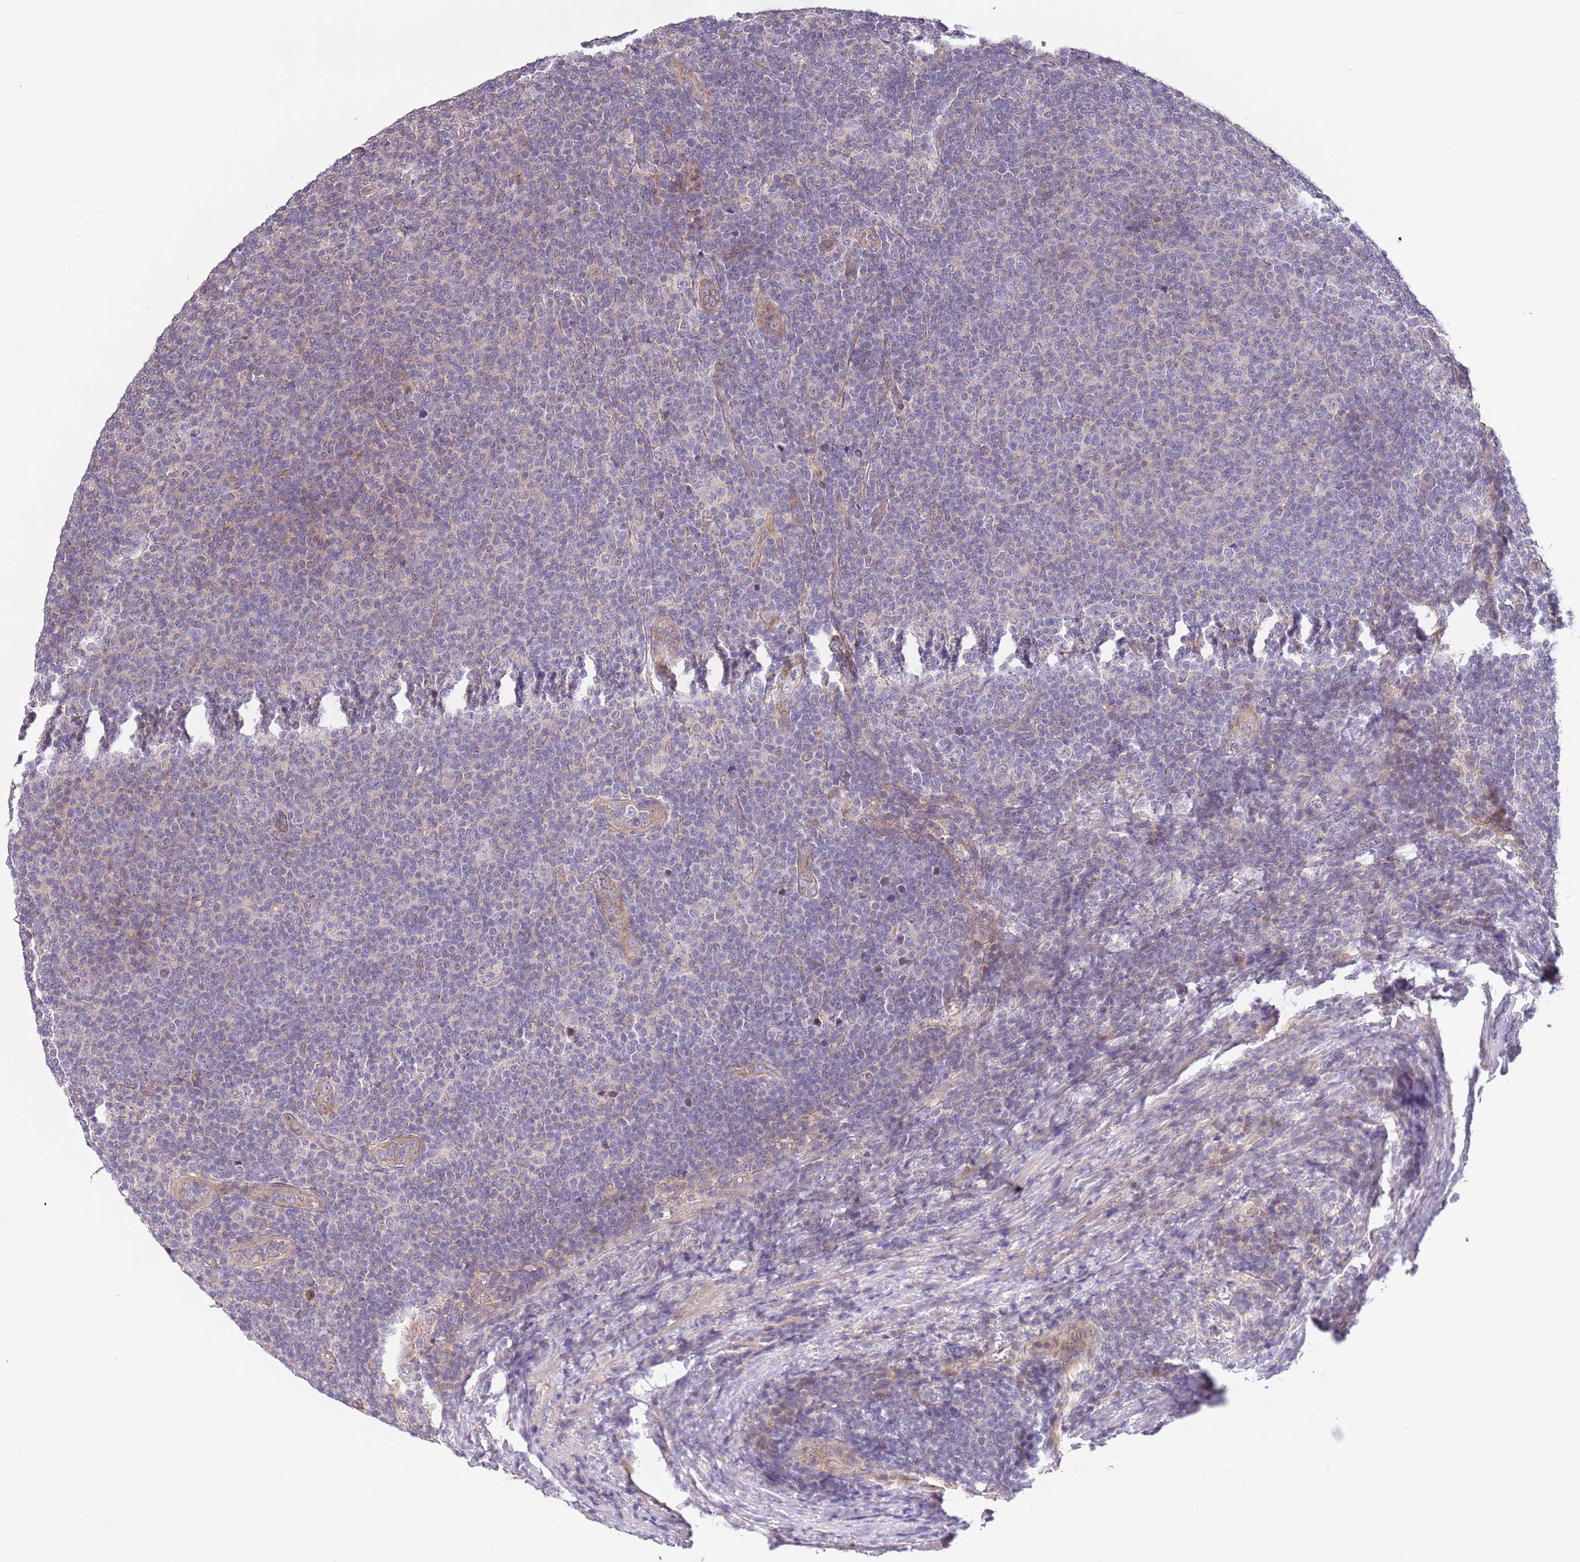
{"staining": {"intensity": "negative", "quantity": "none", "location": "none"}, "tissue": "lymphoma", "cell_type": "Tumor cells", "image_type": "cancer", "snomed": [{"axis": "morphology", "description": "Malignant lymphoma, non-Hodgkin's type, Low grade"}, {"axis": "topography", "description": "Lymph node"}], "caption": "A photomicrograph of human low-grade malignant lymphoma, non-Hodgkin's type is negative for staining in tumor cells.", "gene": "LIPJ", "patient": {"sex": "male", "age": 66}}